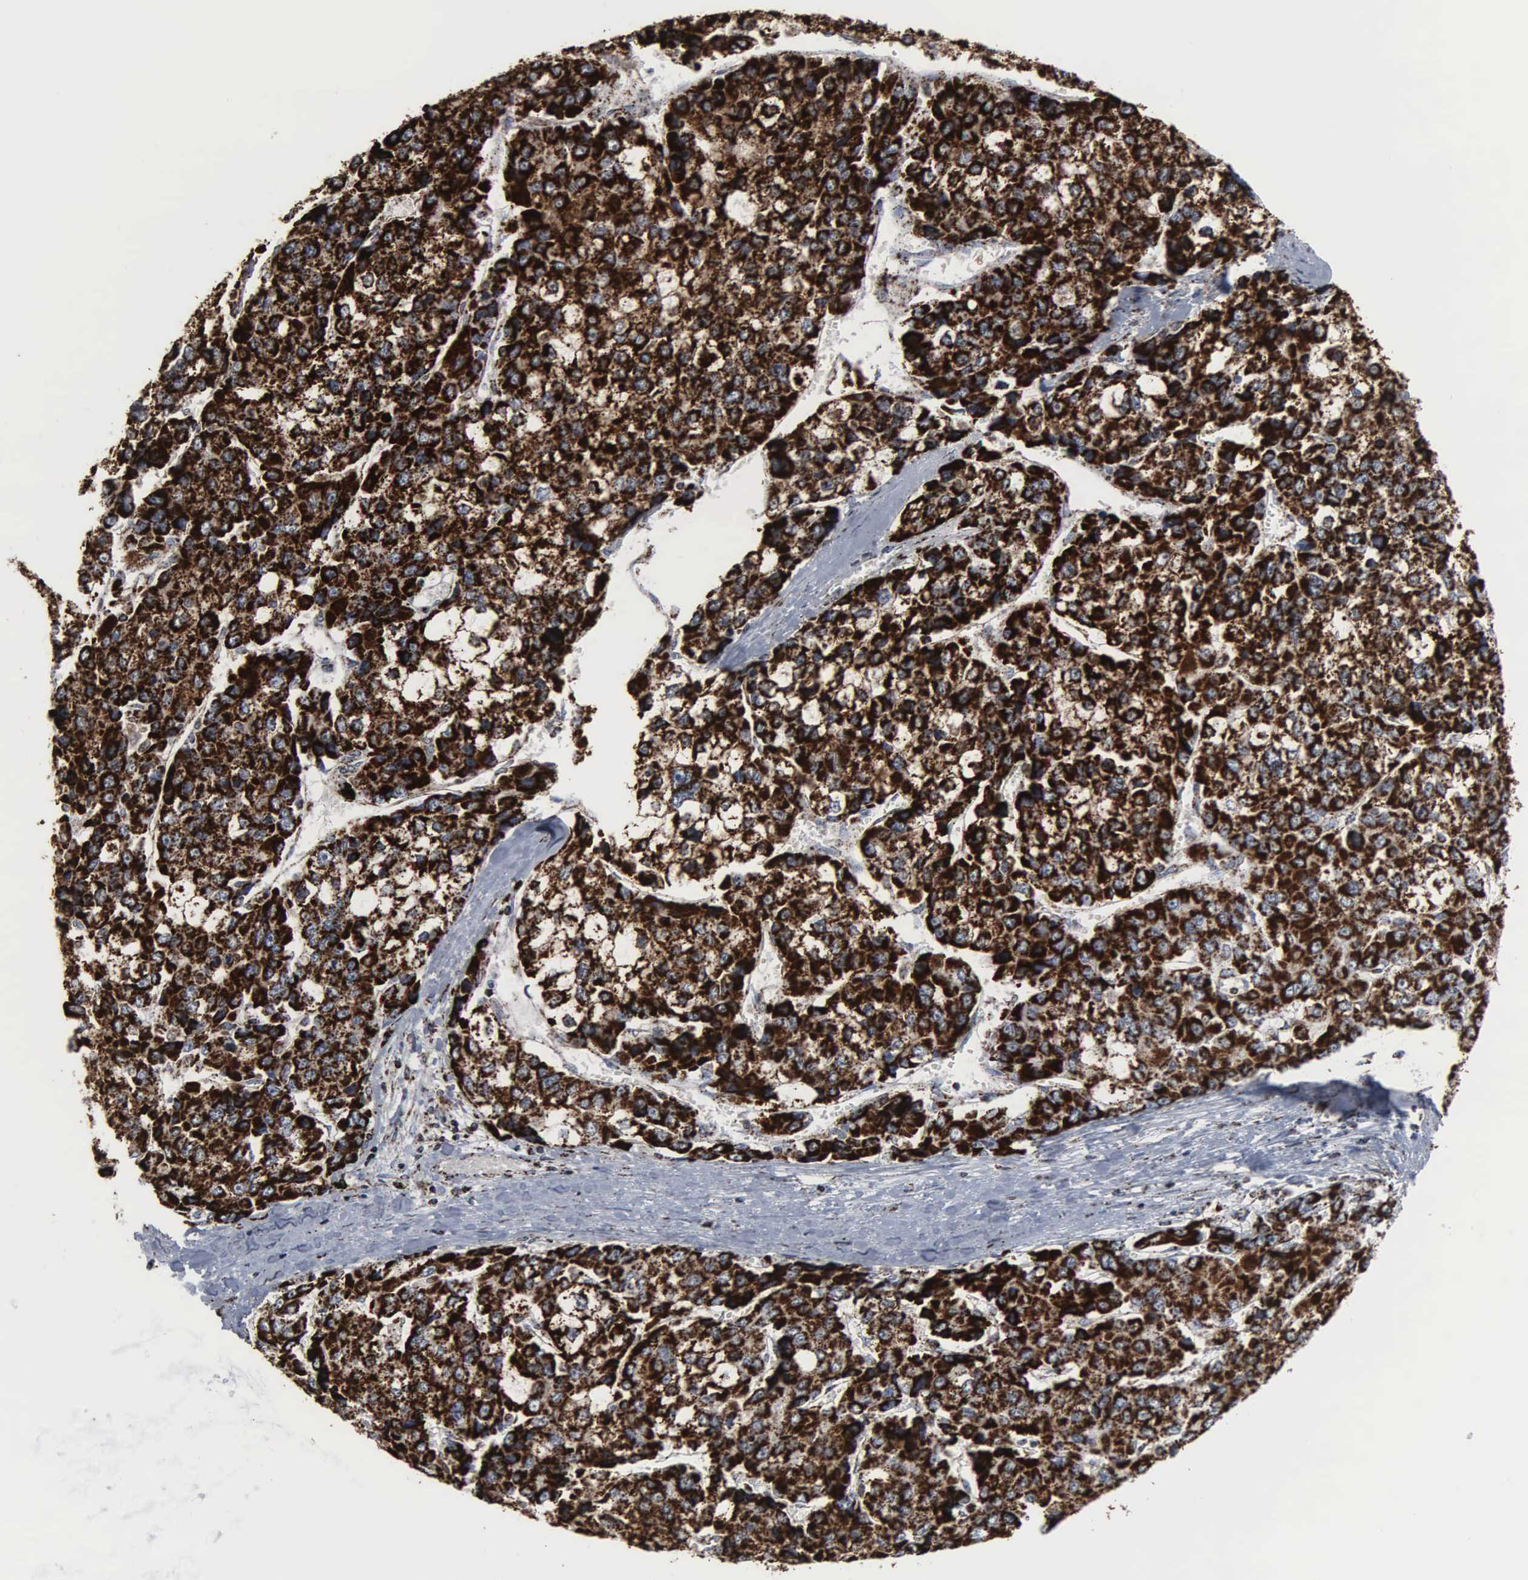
{"staining": {"intensity": "strong", "quantity": ">75%", "location": "cytoplasmic/membranous"}, "tissue": "liver cancer", "cell_type": "Tumor cells", "image_type": "cancer", "snomed": [{"axis": "morphology", "description": "Carcinoma, Hepatocellular, NOS"}, {"axis": "topography", "description": "Liver"}], "caption": "Immunohistochemistry (IHC) (DAB) staining of human liver cancer (hepatocellular carcinoma) shows strong cytoplasmic/membranous protein positivity in approximately >75% of tumor cells. (DAB IHC with brightfield microscopy, high magnification).", "gene": "HSPA9", "patient": {"sex": "female", "age": 66}}